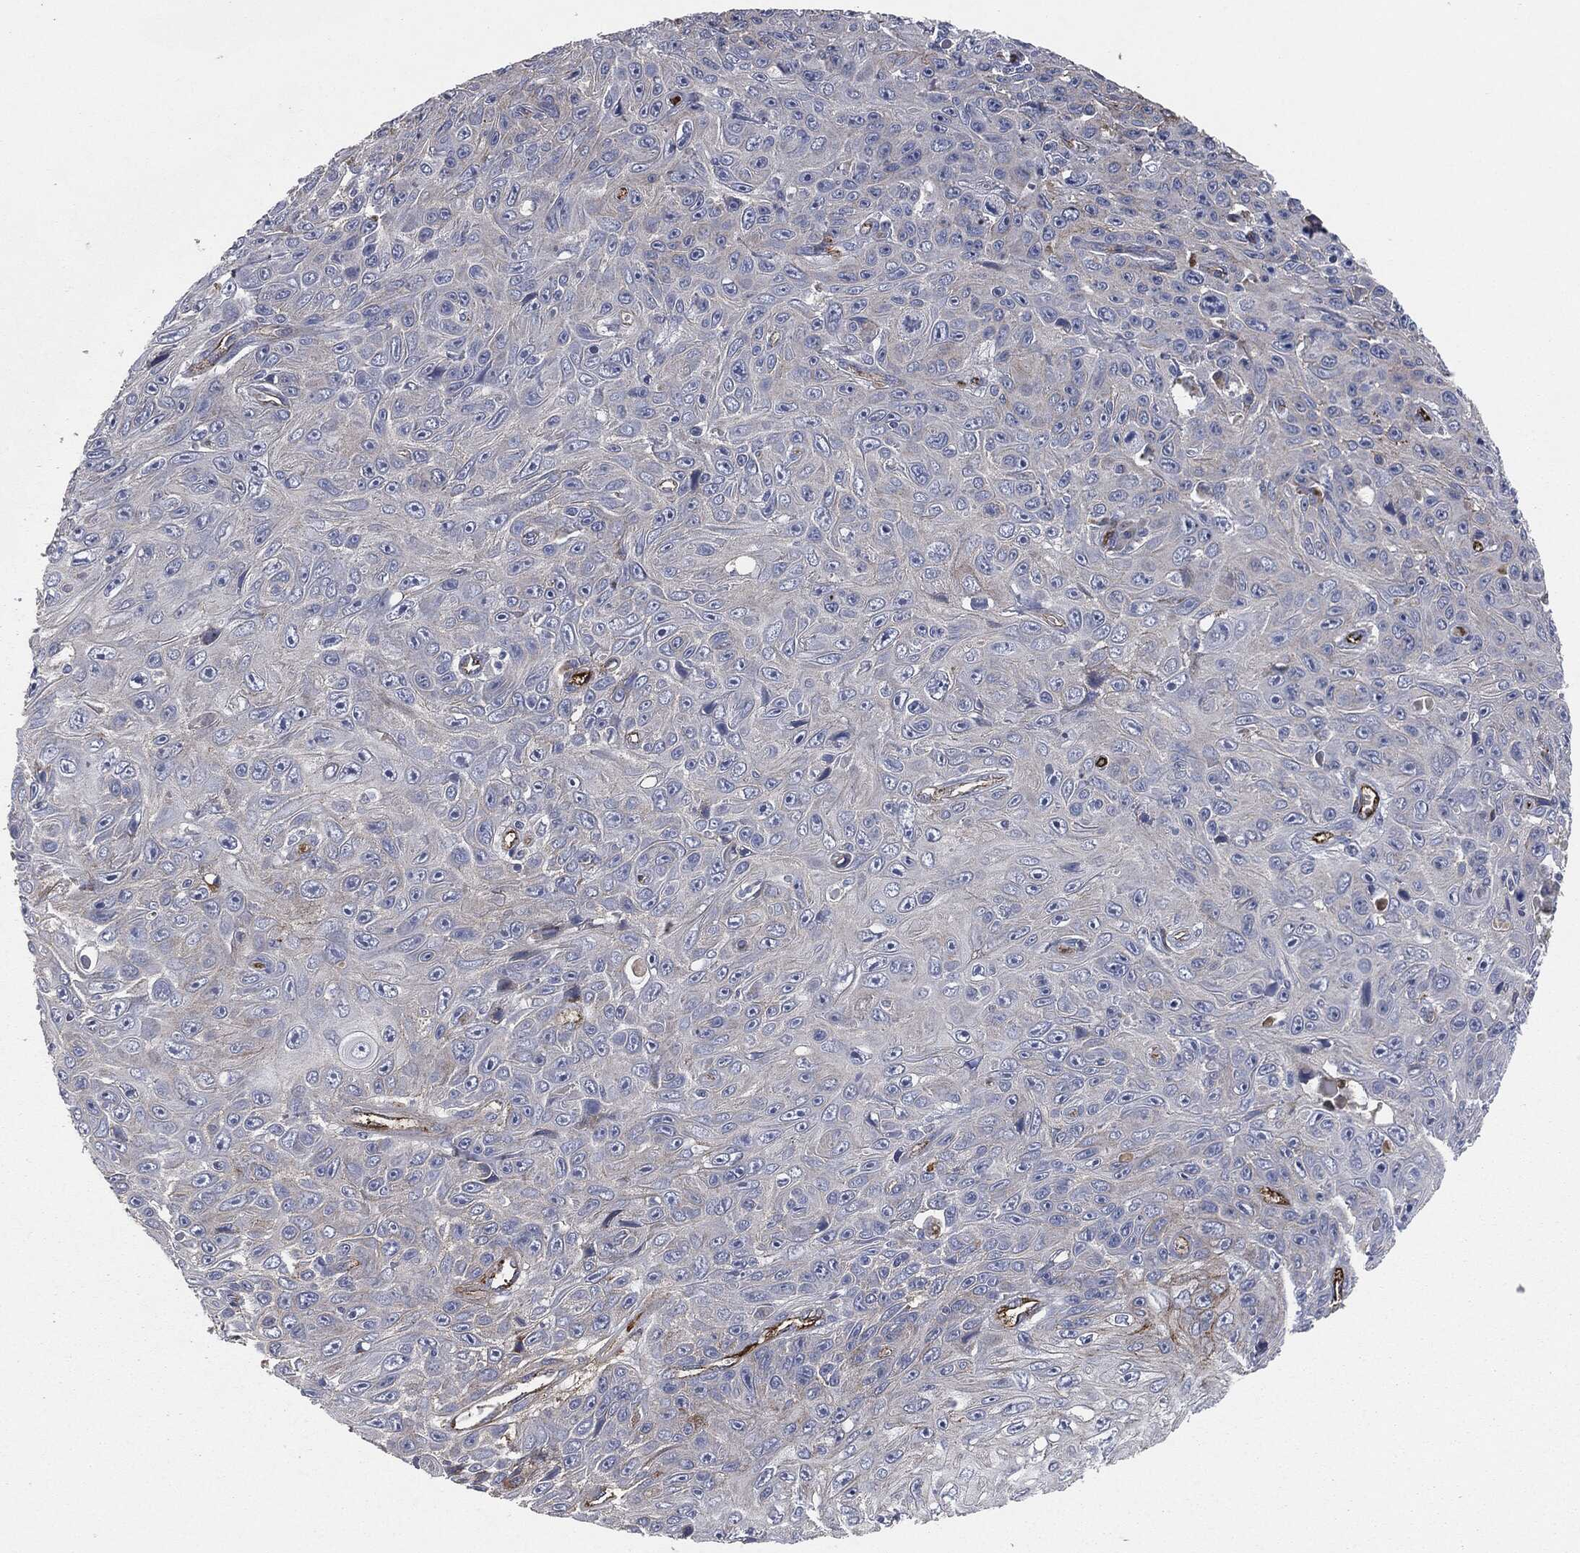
{"staining": {"intensity": "moderate", "quantity": "<25%", "location": "cytoplasmic/membranous"}, "tissue": "skin cancer", "cell_type": "Tumor cells", "image_type": "cancer", "snomed": [{"axis": "morphology", "description": "Squamous cell carcinoma, NOS"}, {"axis": "topography", "description": "Skin"}], "caption": "Immunohistochemistry of skin cancer (squamous cell carcinoma) reveals low levels of moderate cytoplasmic/membranous staining in about <25% of tumor cells.", "gene": "APOB", "patient": {"sex": "male", "age": 82}}